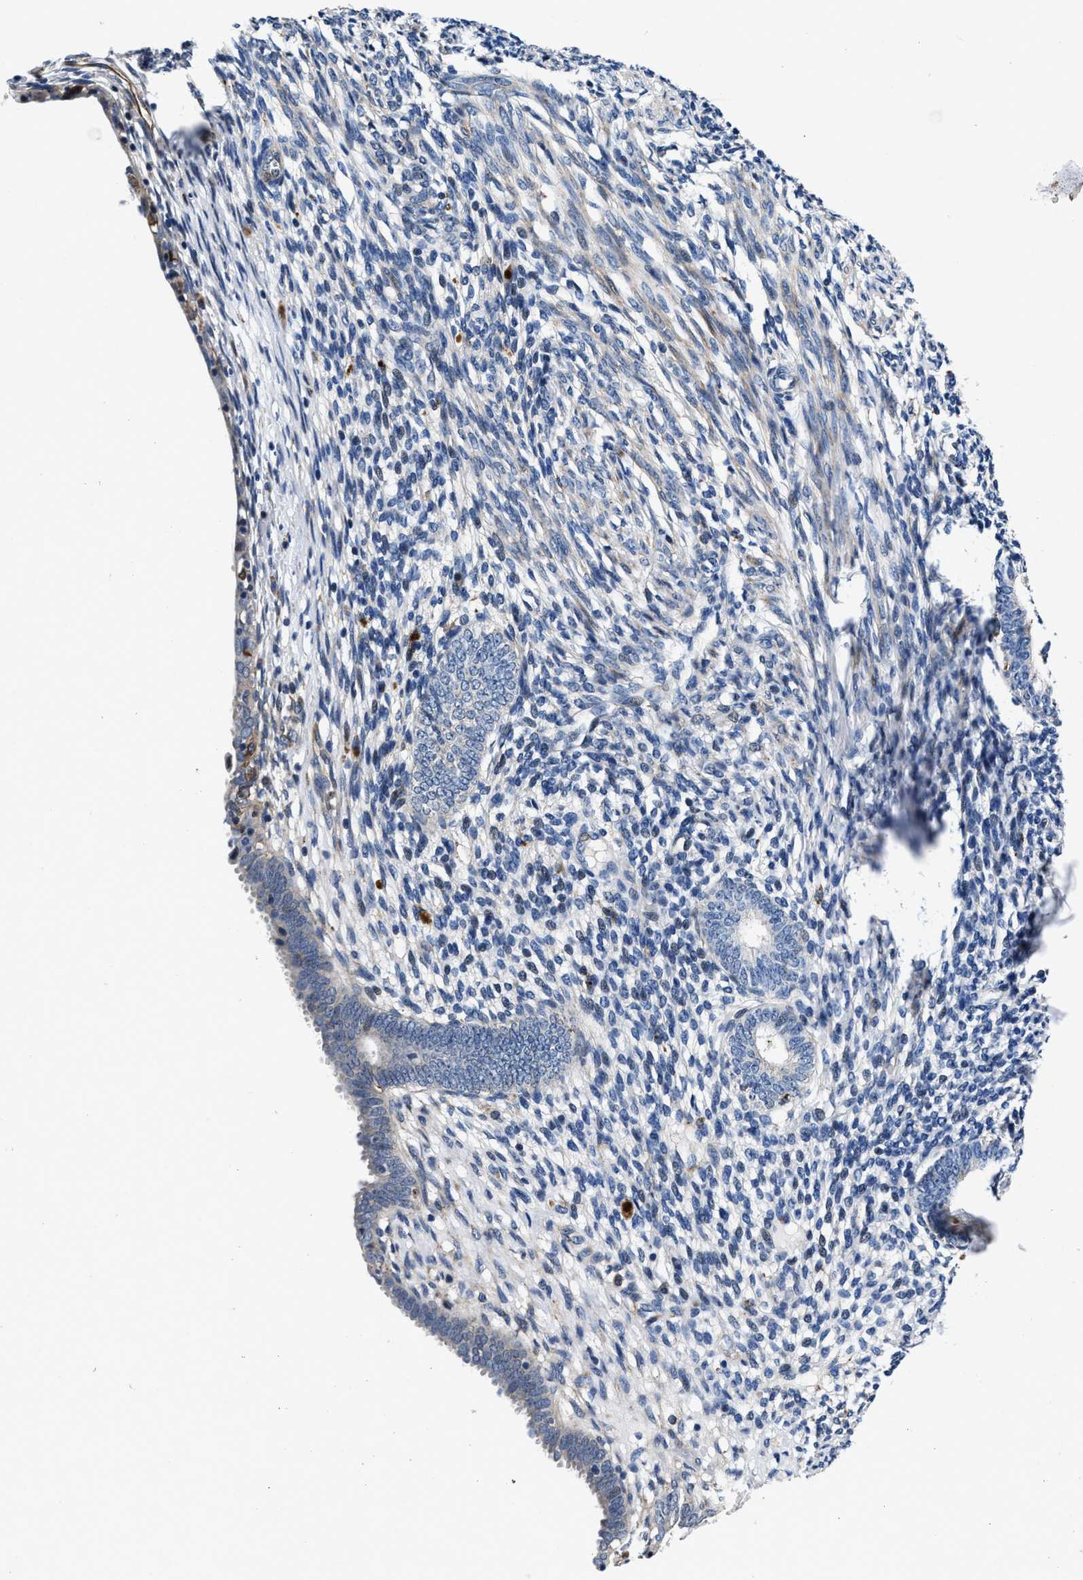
{"staining": {"intensity": "negative", "quantity": "none", "location": "none"}, "tissue": "endometrium", "cell_type": "Cells in endometrial stroma", "image_type": "normal", "snomed": [{"axis": "morphology", "description": "Normal tissue, NOS"}, {"axis": "morphology", "description": "Adenocarcinoma, NOS"}, {"axis": "topography", "description": "Endometrium"}], "caption": "Endometrium was stained to show a protein in brown. There is no significant staining in cells in endometrial stroma. (Brightfield microscopy of DAB (3,3'-diaminobenzidine) IHC at high magnification).", "gene": "C2orf66", "patient": {"sex": "female", "age": 57}}